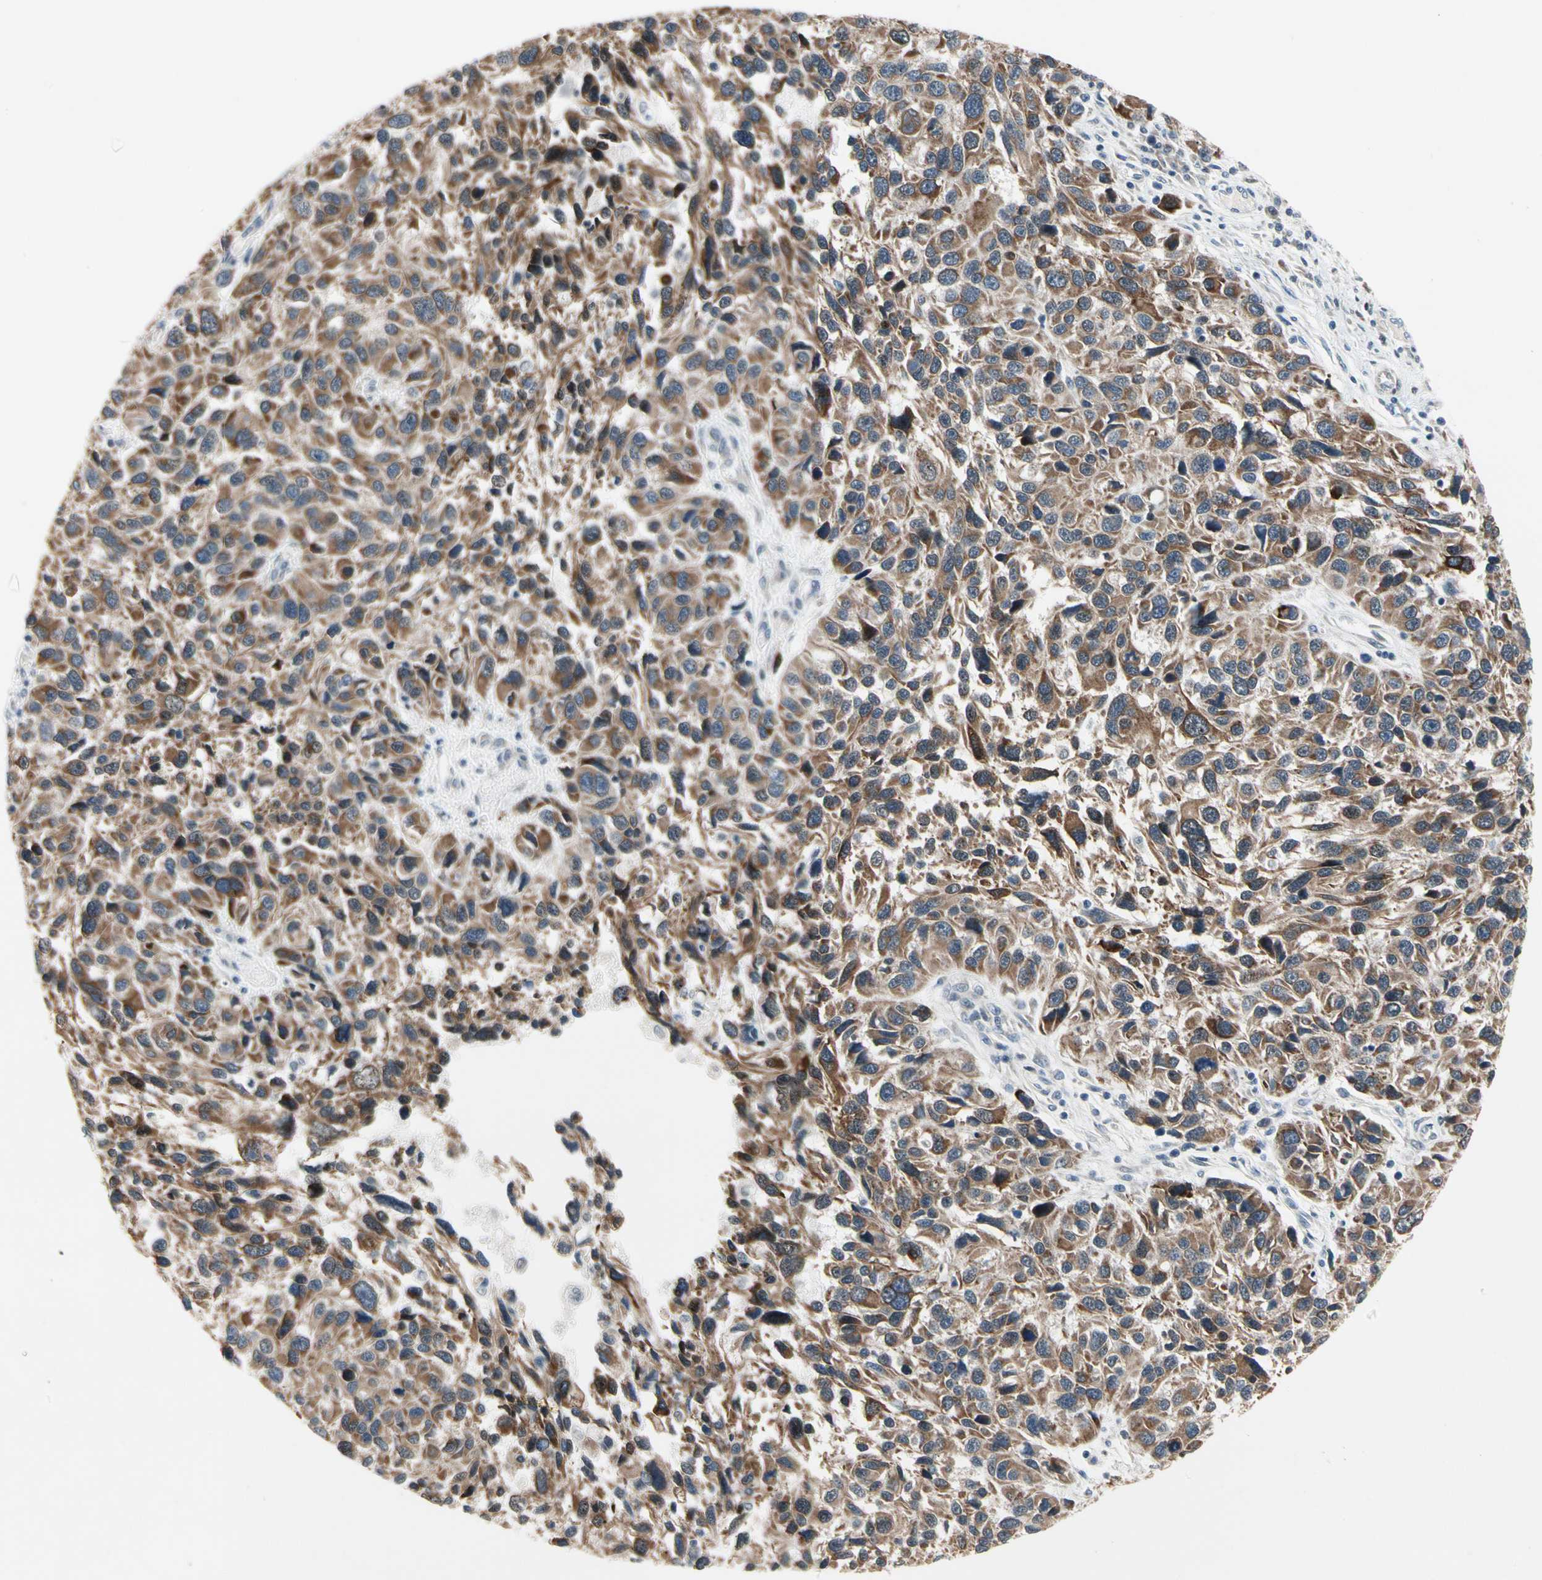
{"staining": {"intensity": "moderate", "quantity": ">75%", "location": "cytoplasmic/membranous"}, "tissue": "melanoma", "cell_type": "Tumor cells", "image_type": "cancer", "snomed": [{"axis": "morphology", "description": "Malignant melanoma, NOS"}, {"axis": "topography", "description": "Skin"}], "caption": "This is a micrograph of IHC staining of malignant melanoma, which shows moderate positivity in the cytoplasmic/membranous of tumor cells.", "gene": "MARK1", "patient": {"sex": "male", "age": 53}}